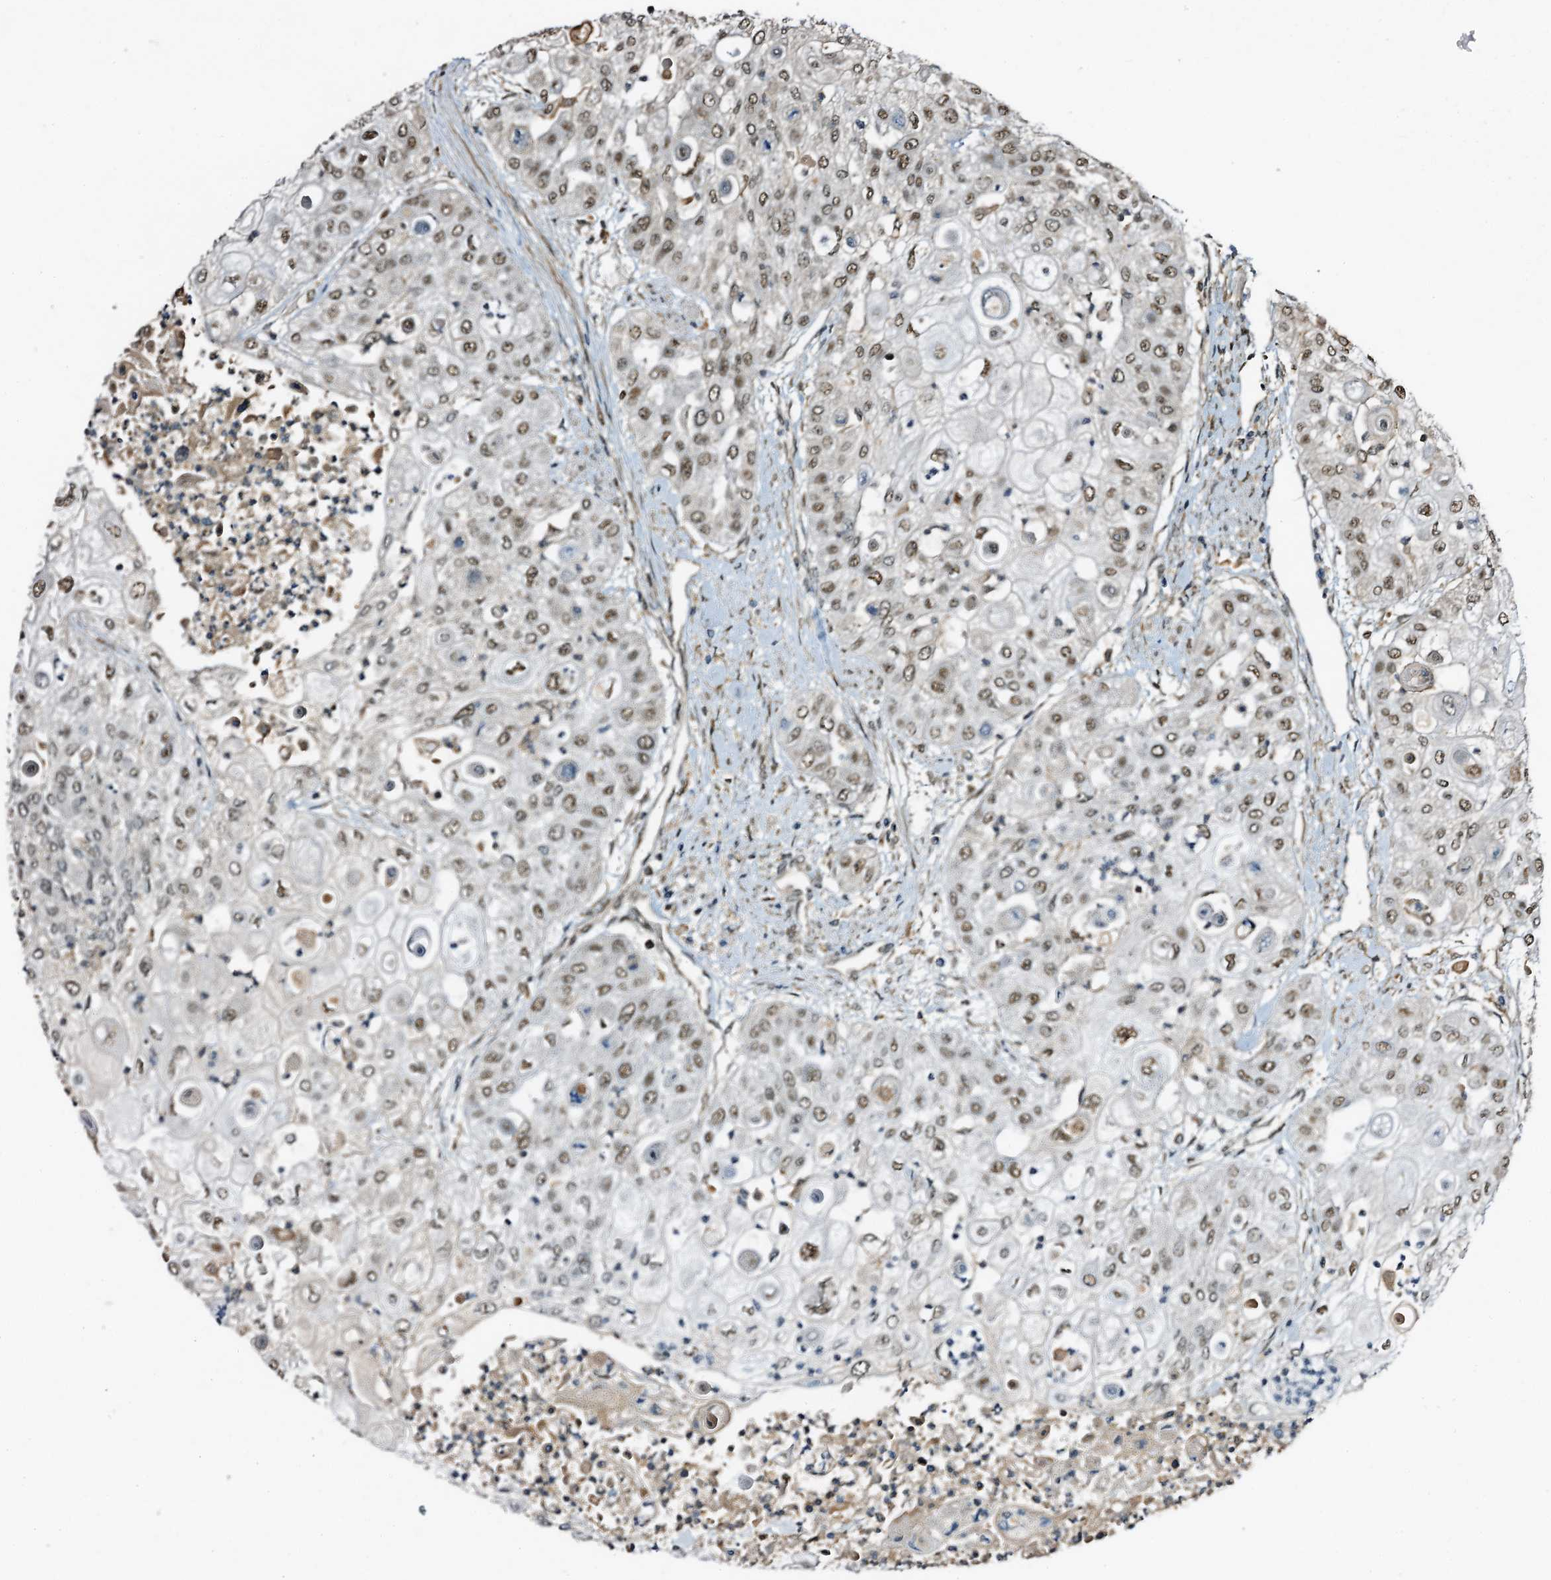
{"staining": {"intensity": "weak", "quantity": ">75%", "location": "nuclear"}, "tissue": "urothelial cancer", "cell_type": "Tumor cells", "image_type": "cancer", "snomed": [{"axis": "morphology", "description": "Urothelial carcinoma, High grade"}, {"axis": "topography", "description": "Urinary bladder"}], "caption": "A brown stain shows weak nuclear expression of a protein in urothelial cancer tumor cells.", "gene": "TRAPPC4", "patient": {"sex": "female", "age": 79}}